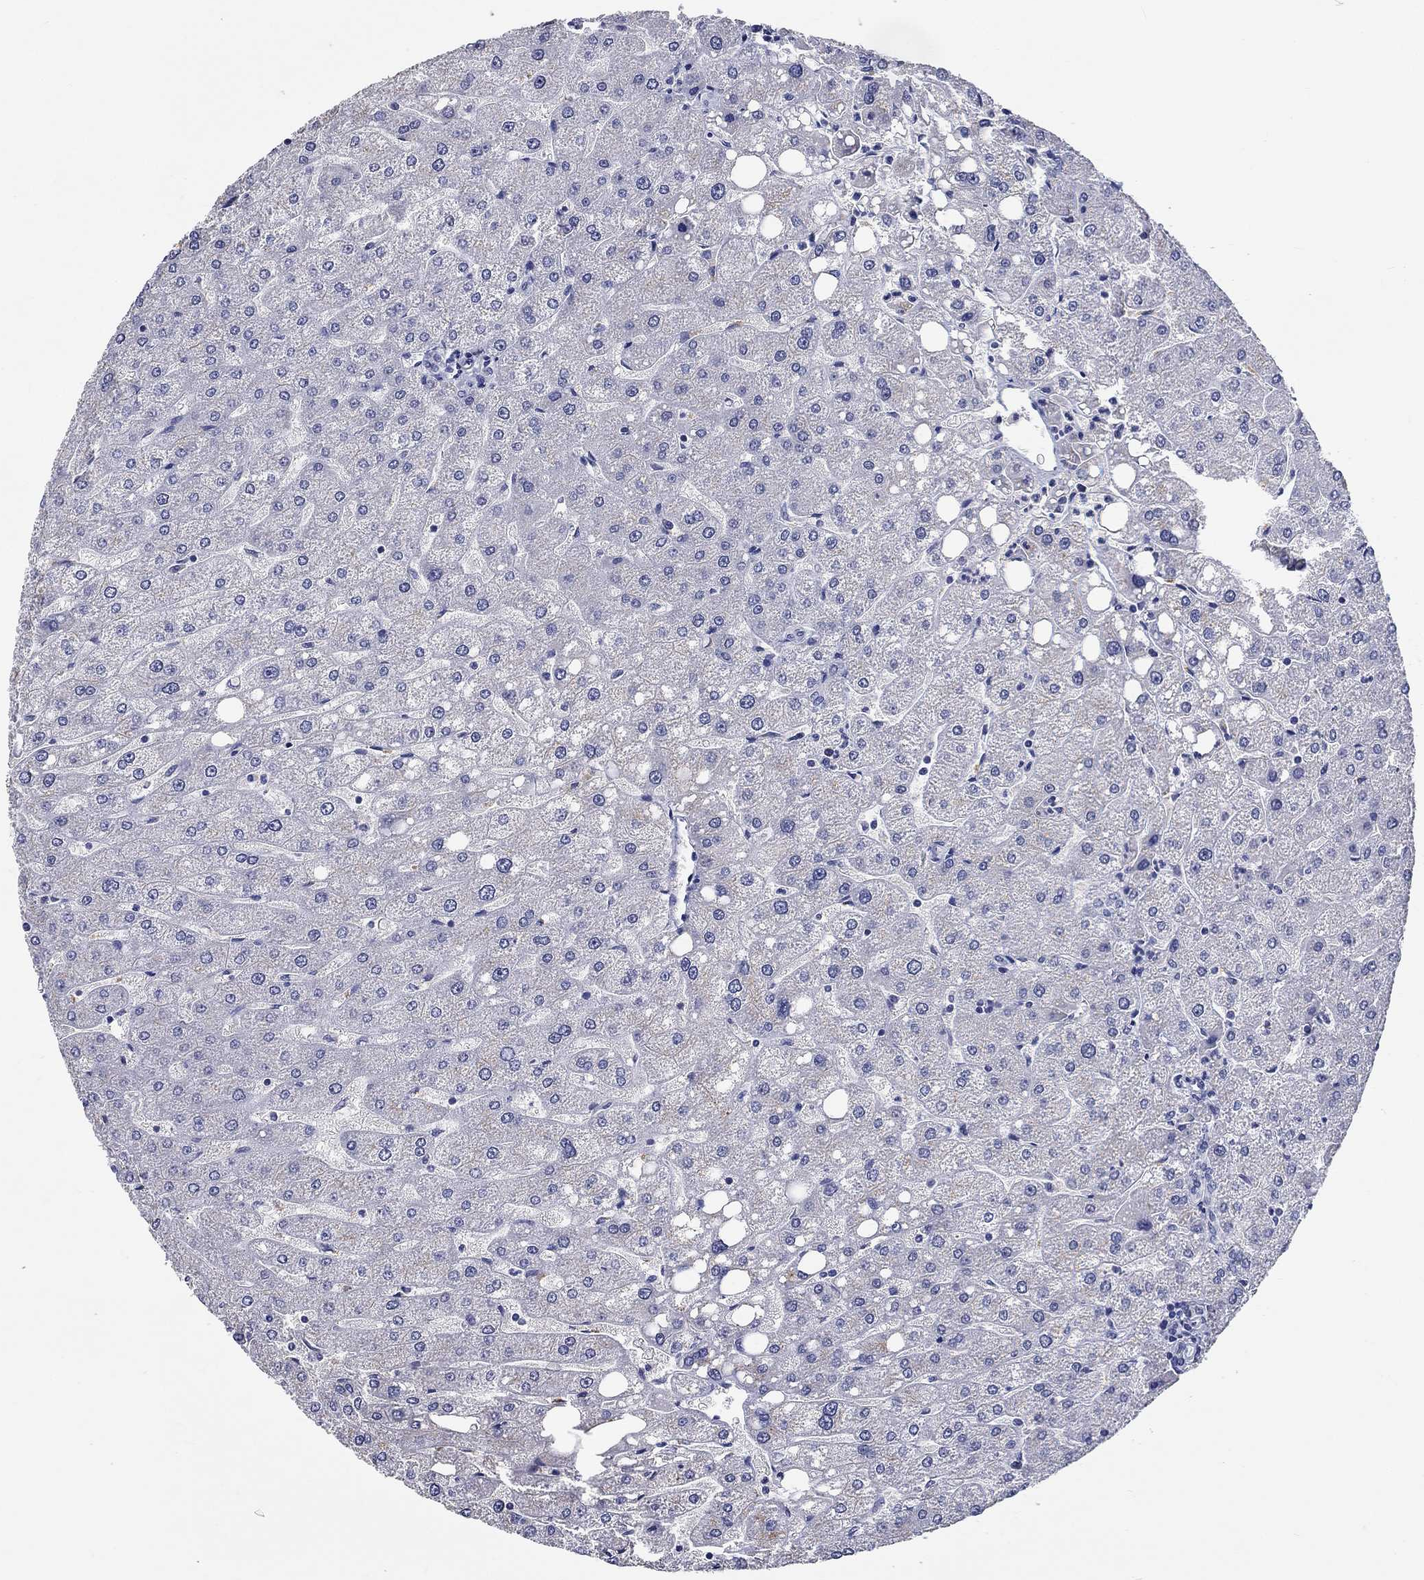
{"staining": {"intensity": "negative", "quantity": "none", "location": "none"}, "tissue": "liver", "cell_type": "Cholangiocytes", "image_type": "normal", "snomed": [{"axis": "morphology", "description": "Normal tissue, NOS"}, {"axis": "topography", "description": "Liver"}], "caption": "IHC histopathology image of unremarkable liver stained for a protein (brown), which displays no positivity in cholangiocytes.", "gene": "GRIN1", "patient": {"sex": "male", "age": 67}}